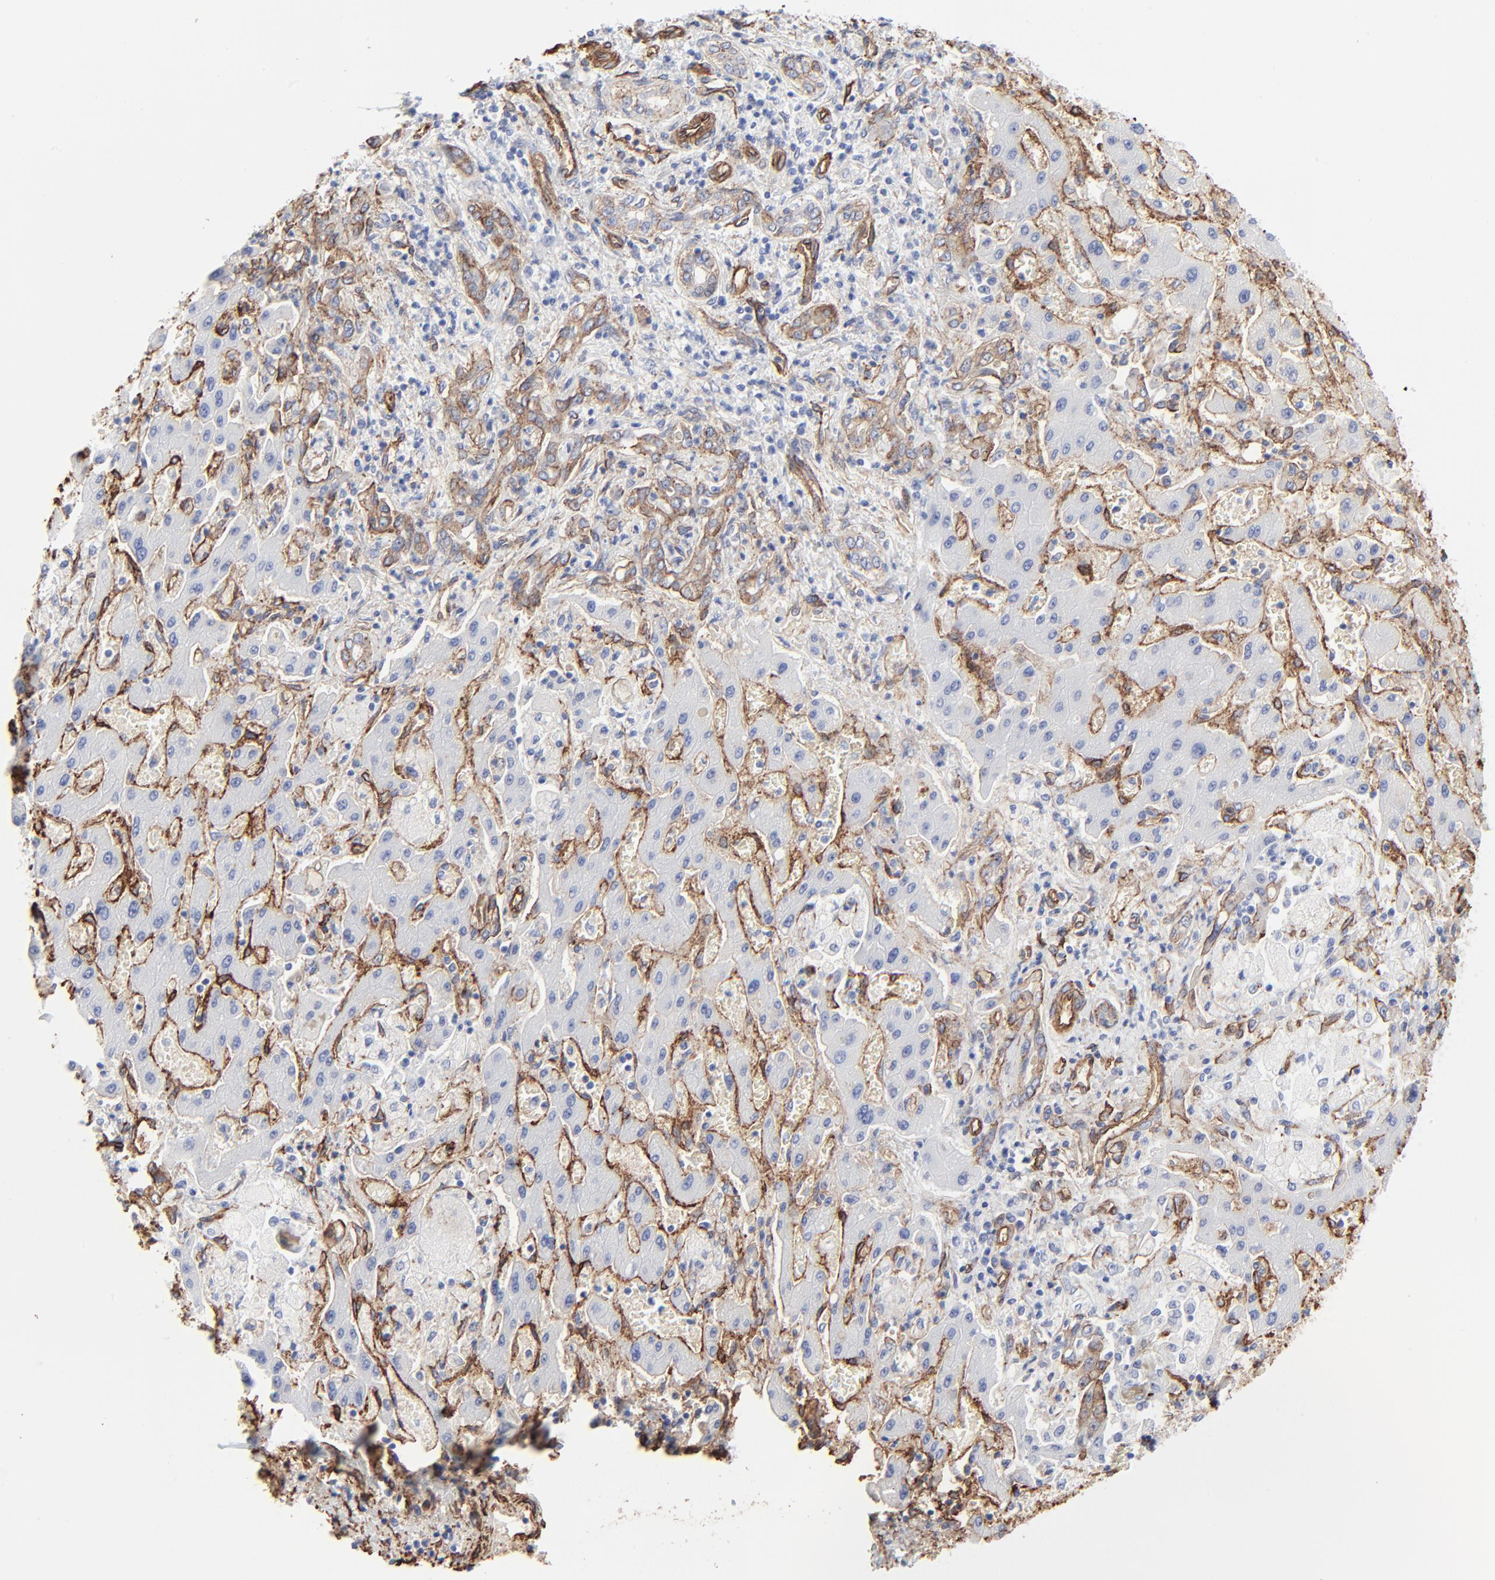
{"staining": {"intensity": "negative", "quantity": "none", "location": "none"}, "tissue": "liver cancer", "cell_type": "Tumor cells", "image_type": "cancer", "snomed": [{"axis": "morphology", "description": "Cholangiocarcinoma"}, {"axis": "topography", "description": "Liver"}], "caption": "High power microscopy micrograph of an immunohistochemistry (IHC) micrograph of liver cancer (cholangiocarcinoma), revealing no significant expression in tumor cells.", "gene": "CAV1", "patient": {"sex": "male", "age": 50}}